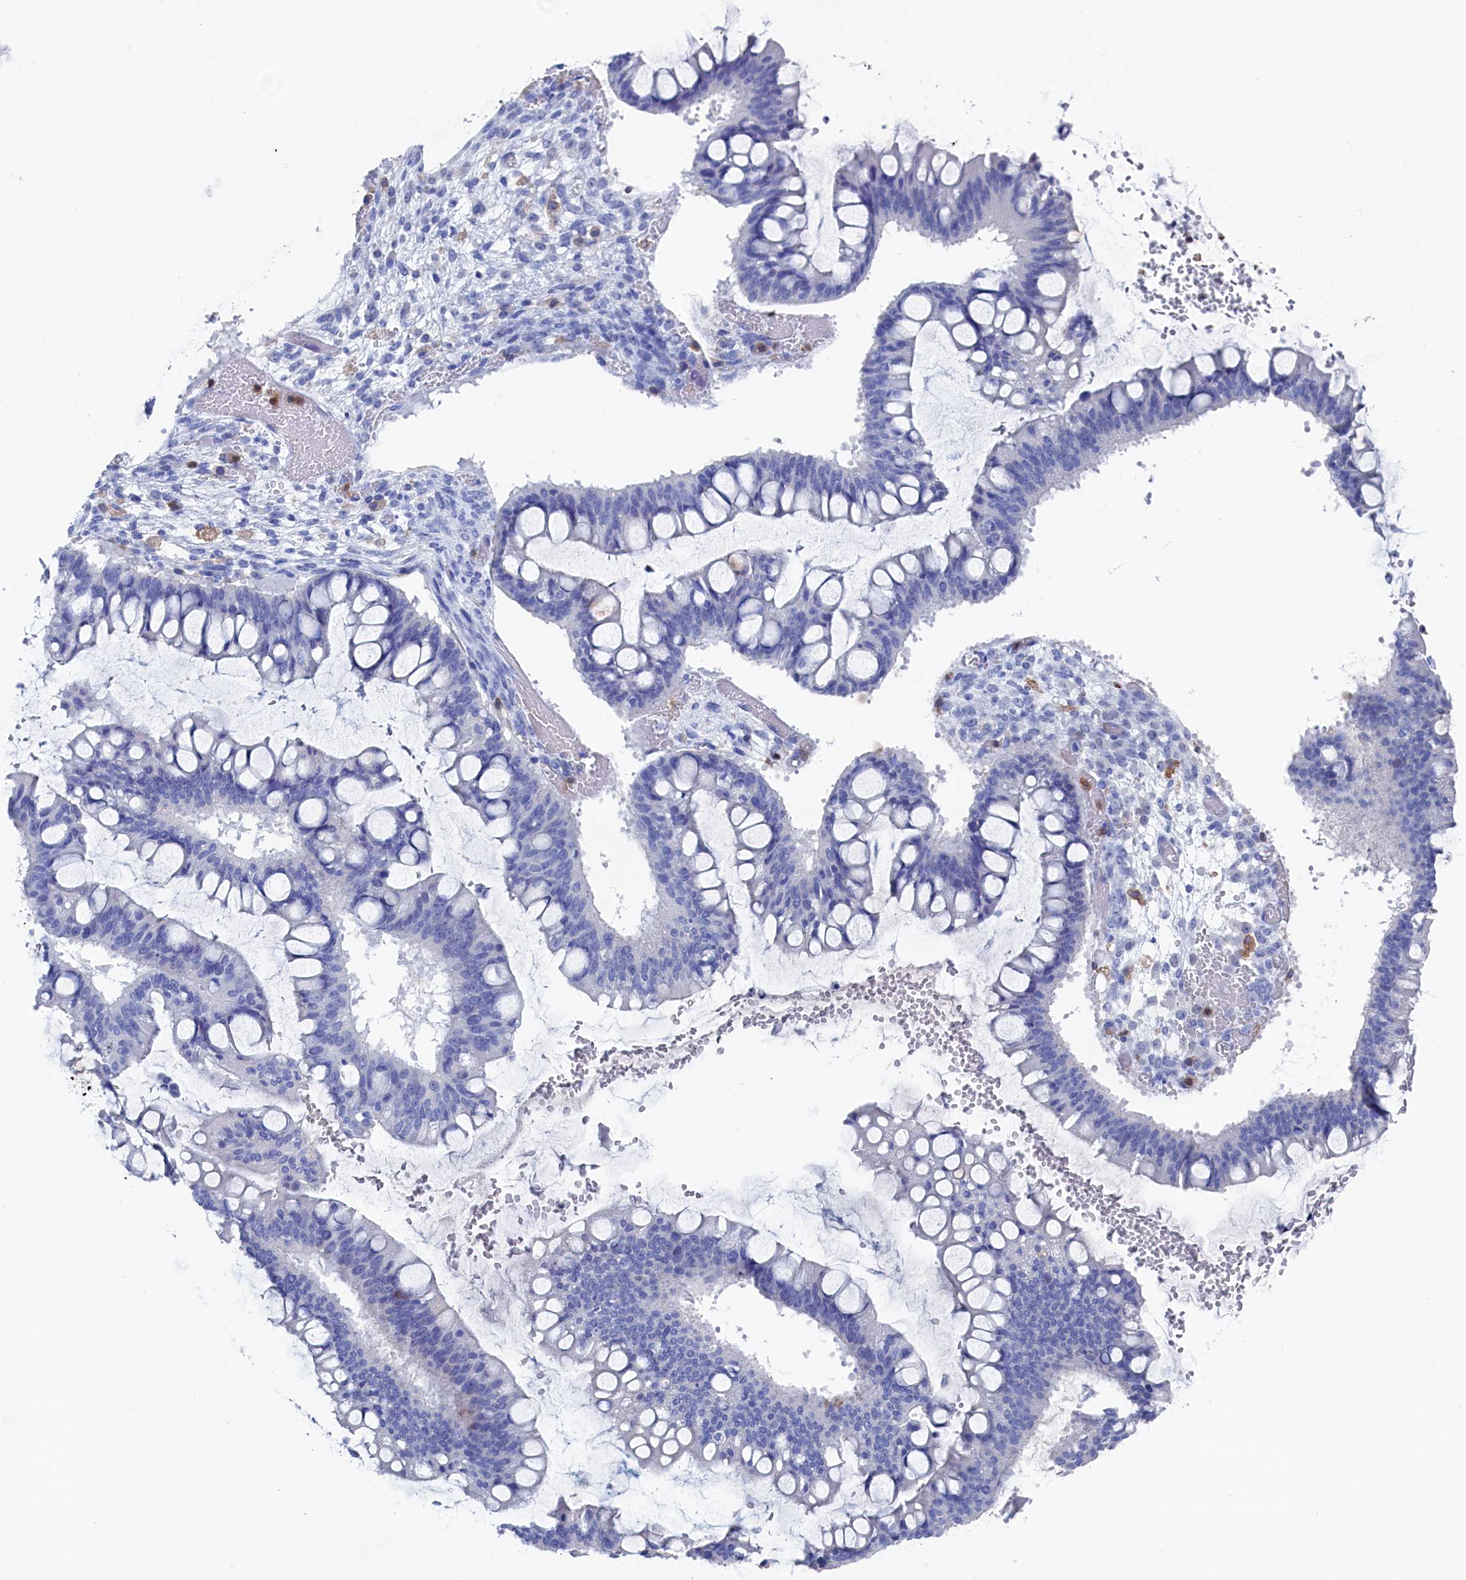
{"staining": {"intensity": "negative", "quantity": "none", "location": "none"}, "tissue": "ovarian cancer", "cell_type": "Tumor cells", "image_type": "cancer", "snomed": [{"axis": "morphology", "description": "Cystadenocarcinoma, mucinous, NOS"}, {"axis": "topography", "description": "Ovary"}], "caption": "Ovarian cancer was stained to show a protein in brown. There is no significant positivity in tumor cells. Nuclei are stained in blue.", "gene": "TYROBP", "patient": {"sex": "female", "age": 73}}